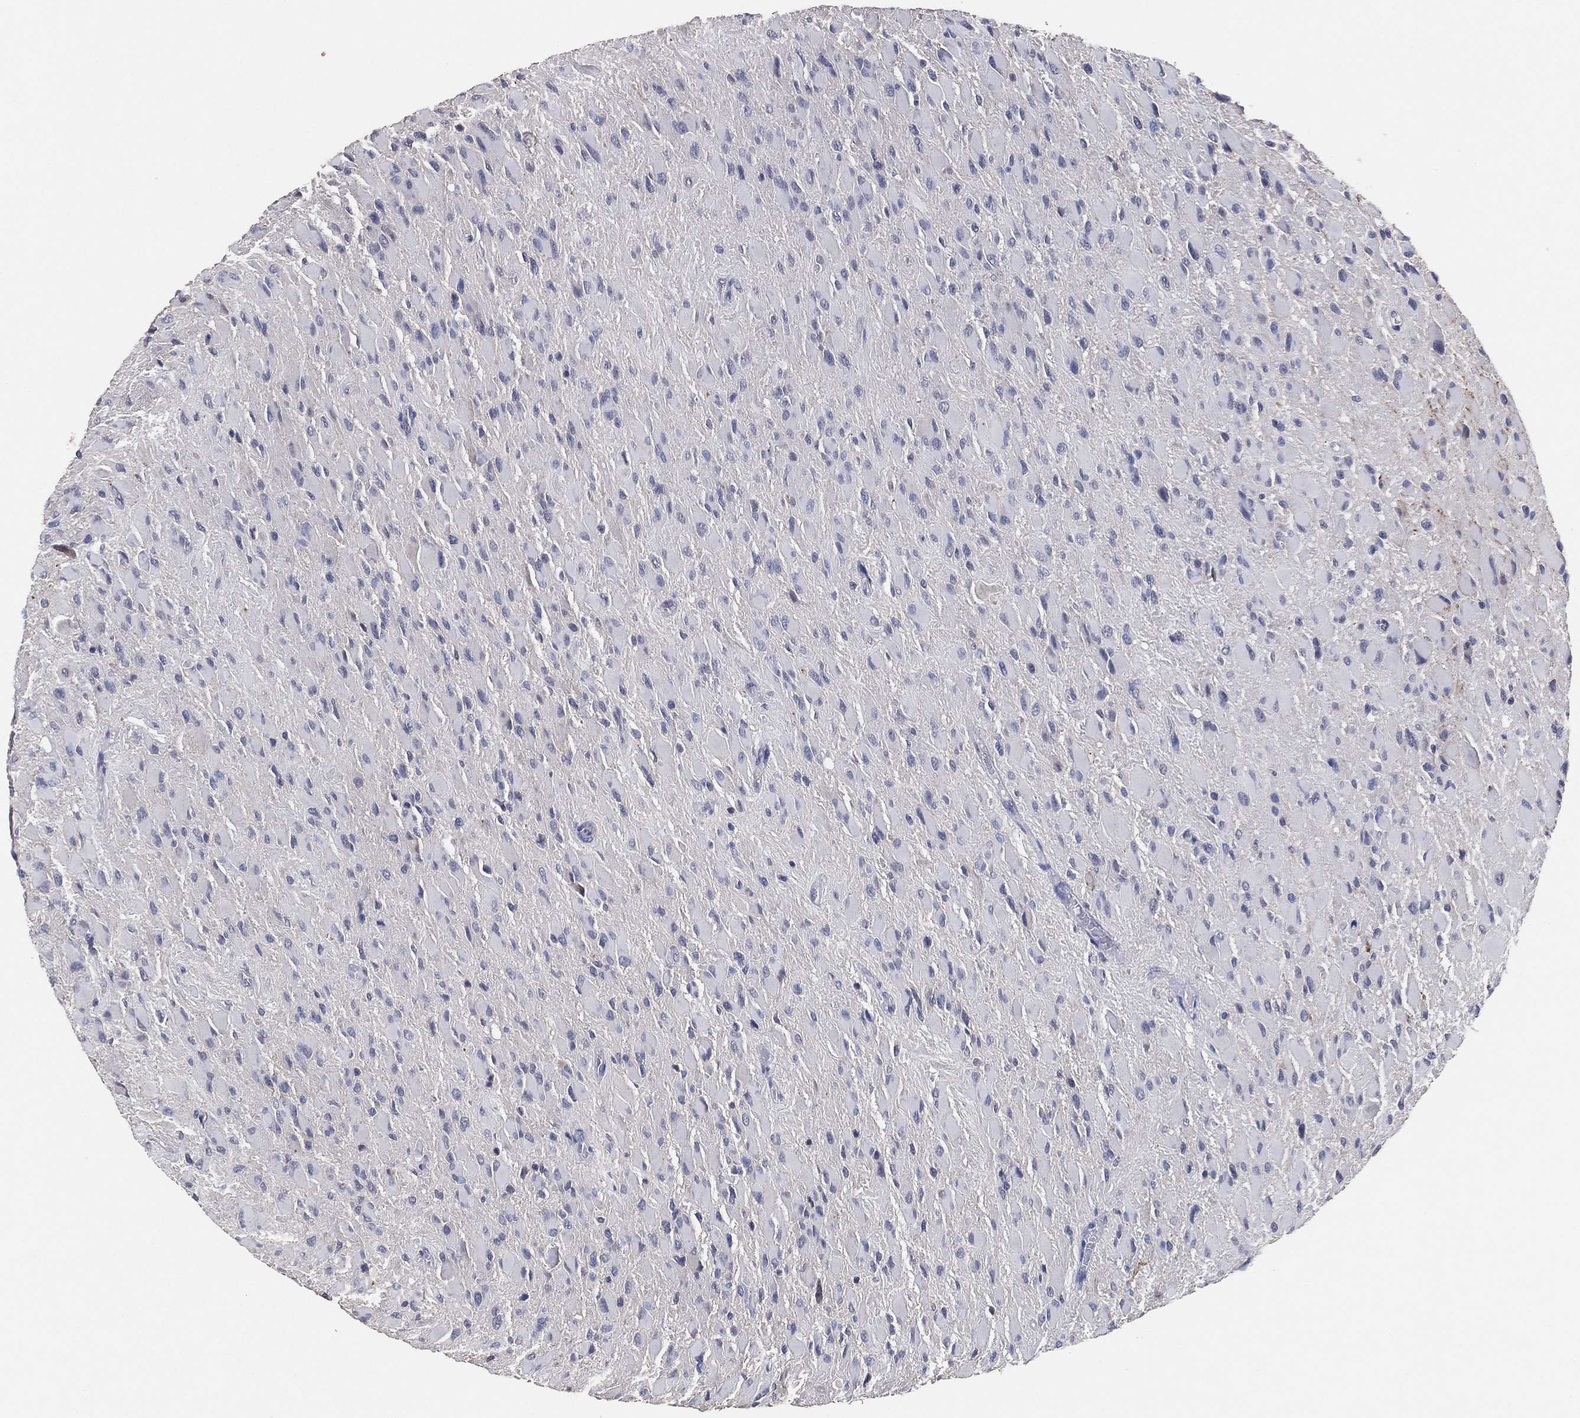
{"staining": {"intensity": "negative", "quantity": "none", "location": "none"}, "tissue": "glioma", "cell_type": "Tumor cells", "image_type": "cancer", "snomed": [{"axis": "morphology", "description": "Glioma, malignant, High grade"}, {"axis": "topography", "description": "Cerebral cortex"}], "caption": "The histopathology image demonstrates no staining of tumor cells in malignant glioma (high-grade). Brightfield microscopy of immunohistochemistry stained with DAB (brown) and hematoxylin (blue), captured at high magnification.", "gene": "KLK5", "patient": {"sex": "female", "age": 36}}